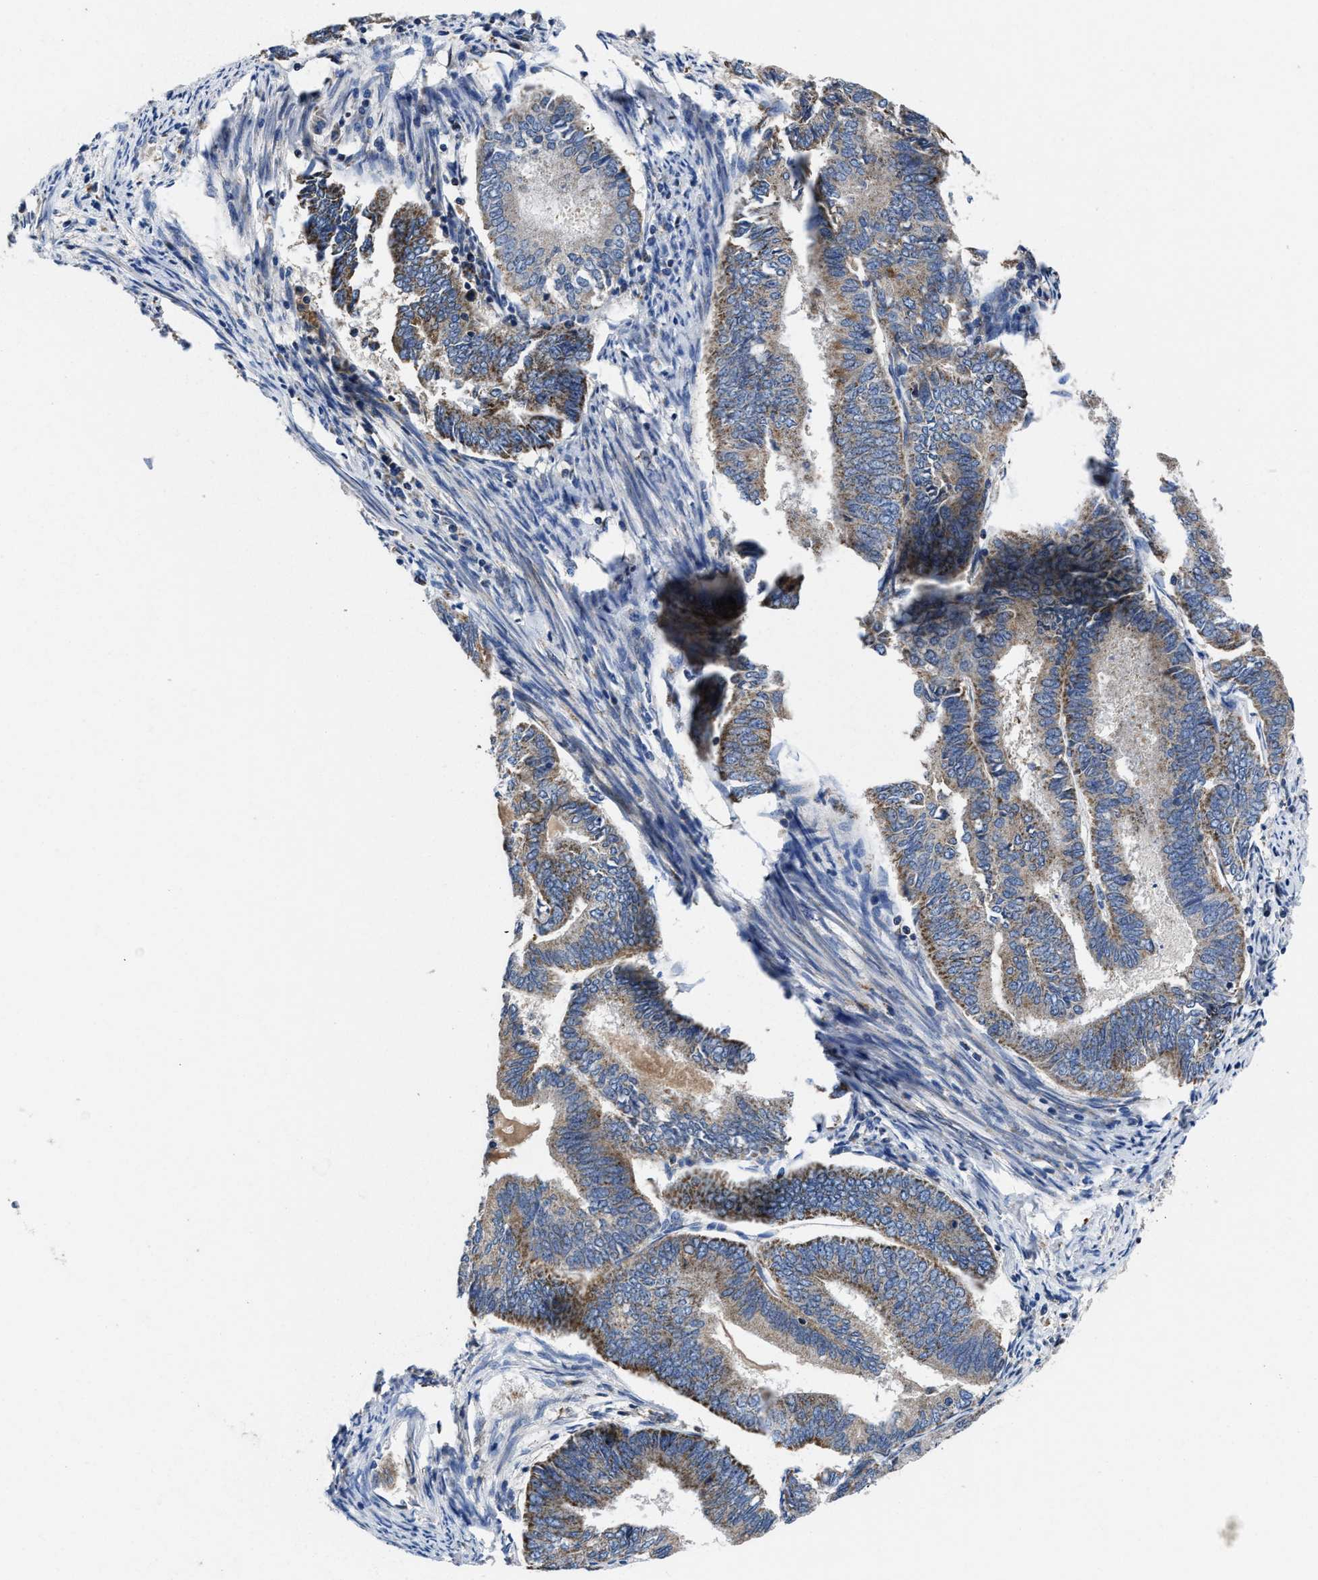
{"staining": {"intensity": "moderate", "quantity": ">75%", "location": "cytoplasmic/membranous"}, "tissue": "endometrial cancer", "cell_type": "Tumor cells", "image_type": "cancer", "snomed": [{"axis": "morphology", "description": "Adenocarcinoma, NOS"}, {"axis": "topography", "description": "Endometrium"}], "caption": "An image showing moderate cytoplasmic/membranous expression in approximately >75% of tumor cells in adenocarcinoma (endometrial), as visualized by brown immunohistochemical staining.", "gene": "CACNA1D", "patient": {"sex": "female", "age": 86}}